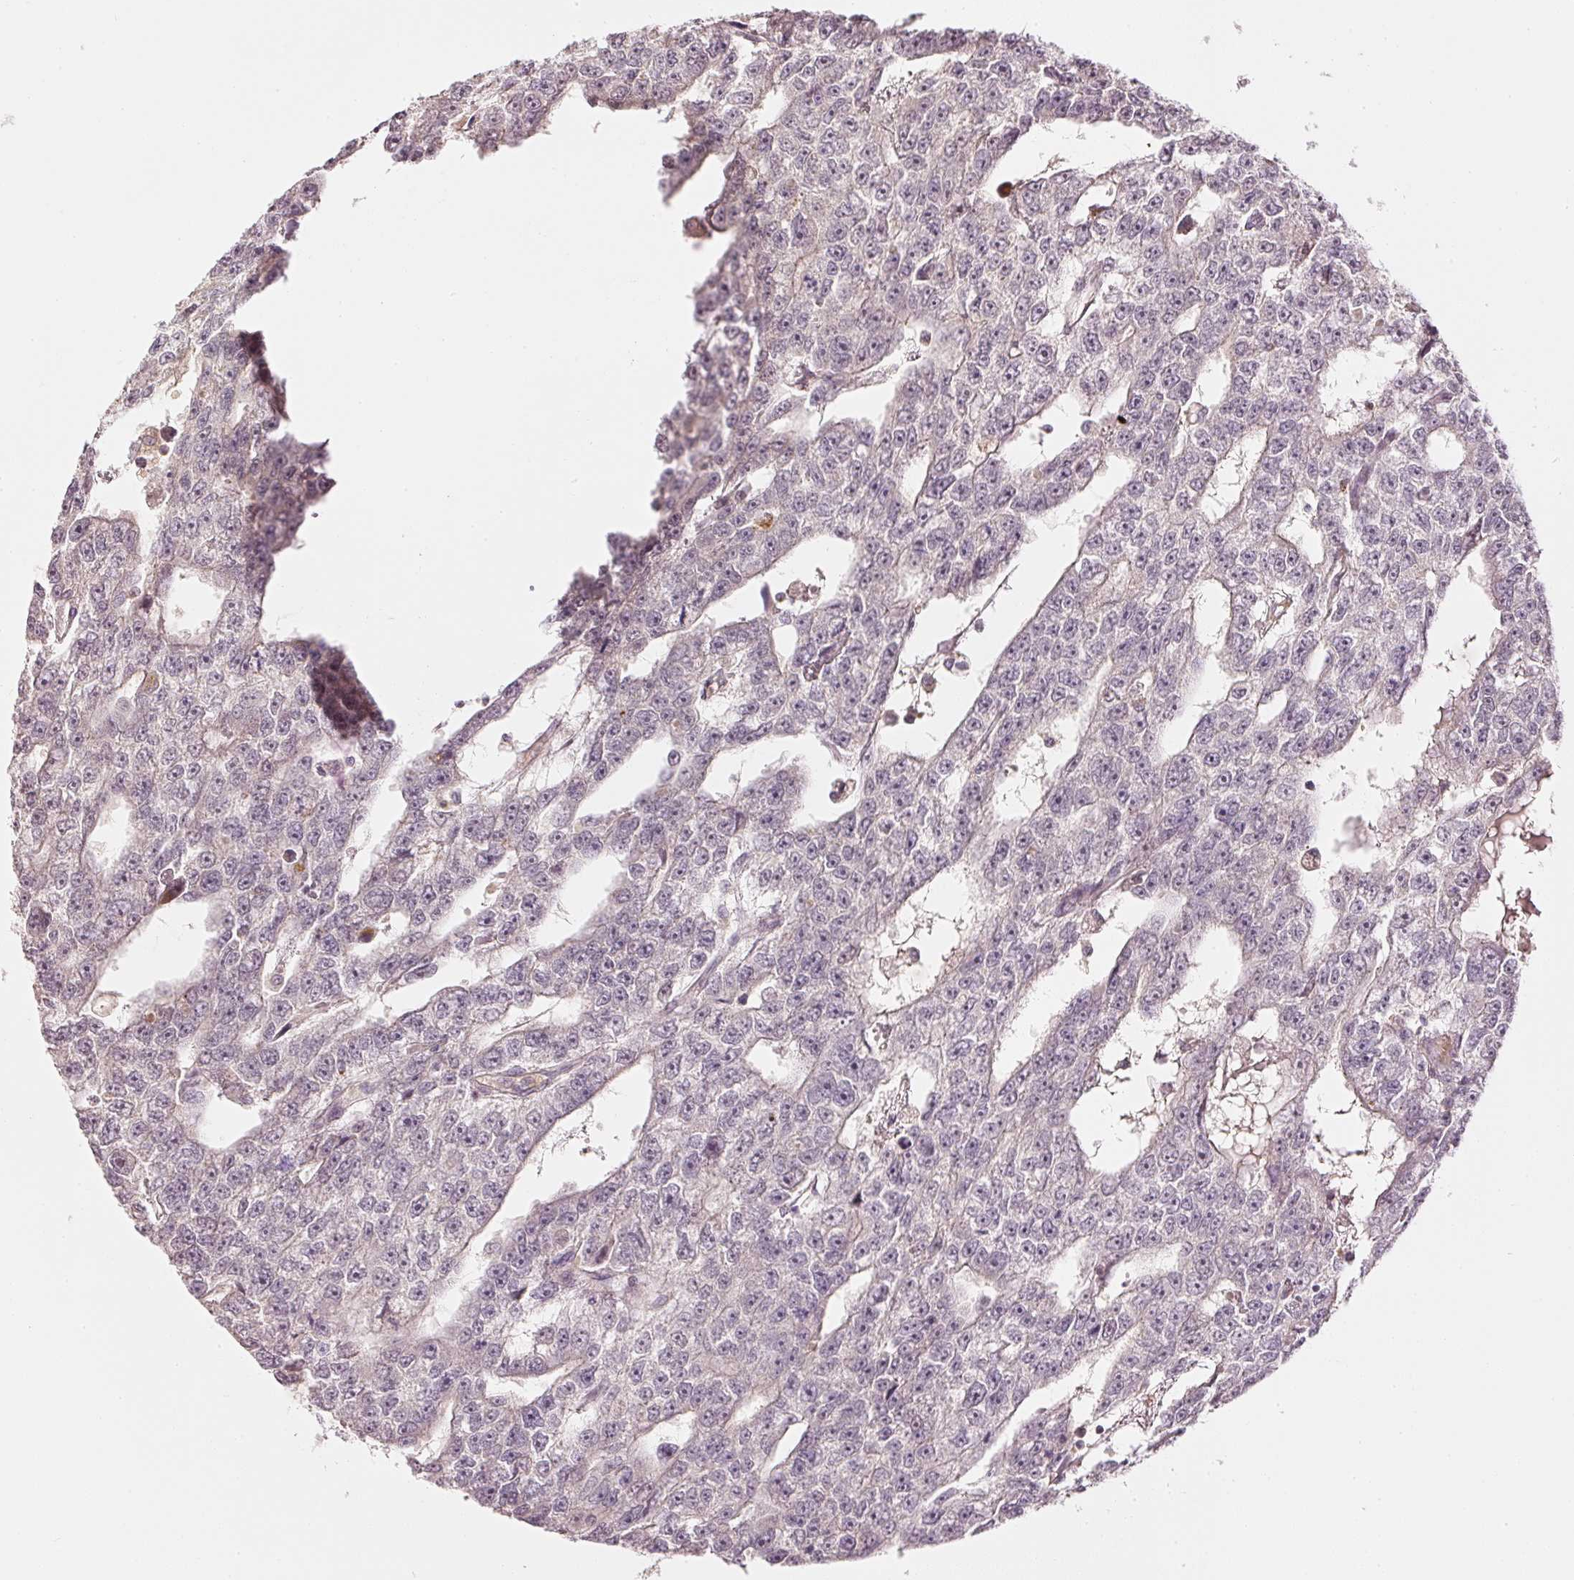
{"staining": {"intensity": "weak", "quantity": "<25%", "location": "cytoplasmic/membranous"}, "tissue": "testis cancer", "cell_type": "Tumor cells", "image_type": "cancer", "snomed": [{"axis": "morphology", "description": "Carcinoma, Embryonal, NOS"}, {"axis": "topography", "description": "Testis"}], "caption": "Immunohistochemistry of human embryonal carcinoma (testis) displays no staining in tumor cells.", "gene": "GZMA", "patient": {"sex": "male", "age": 20}}